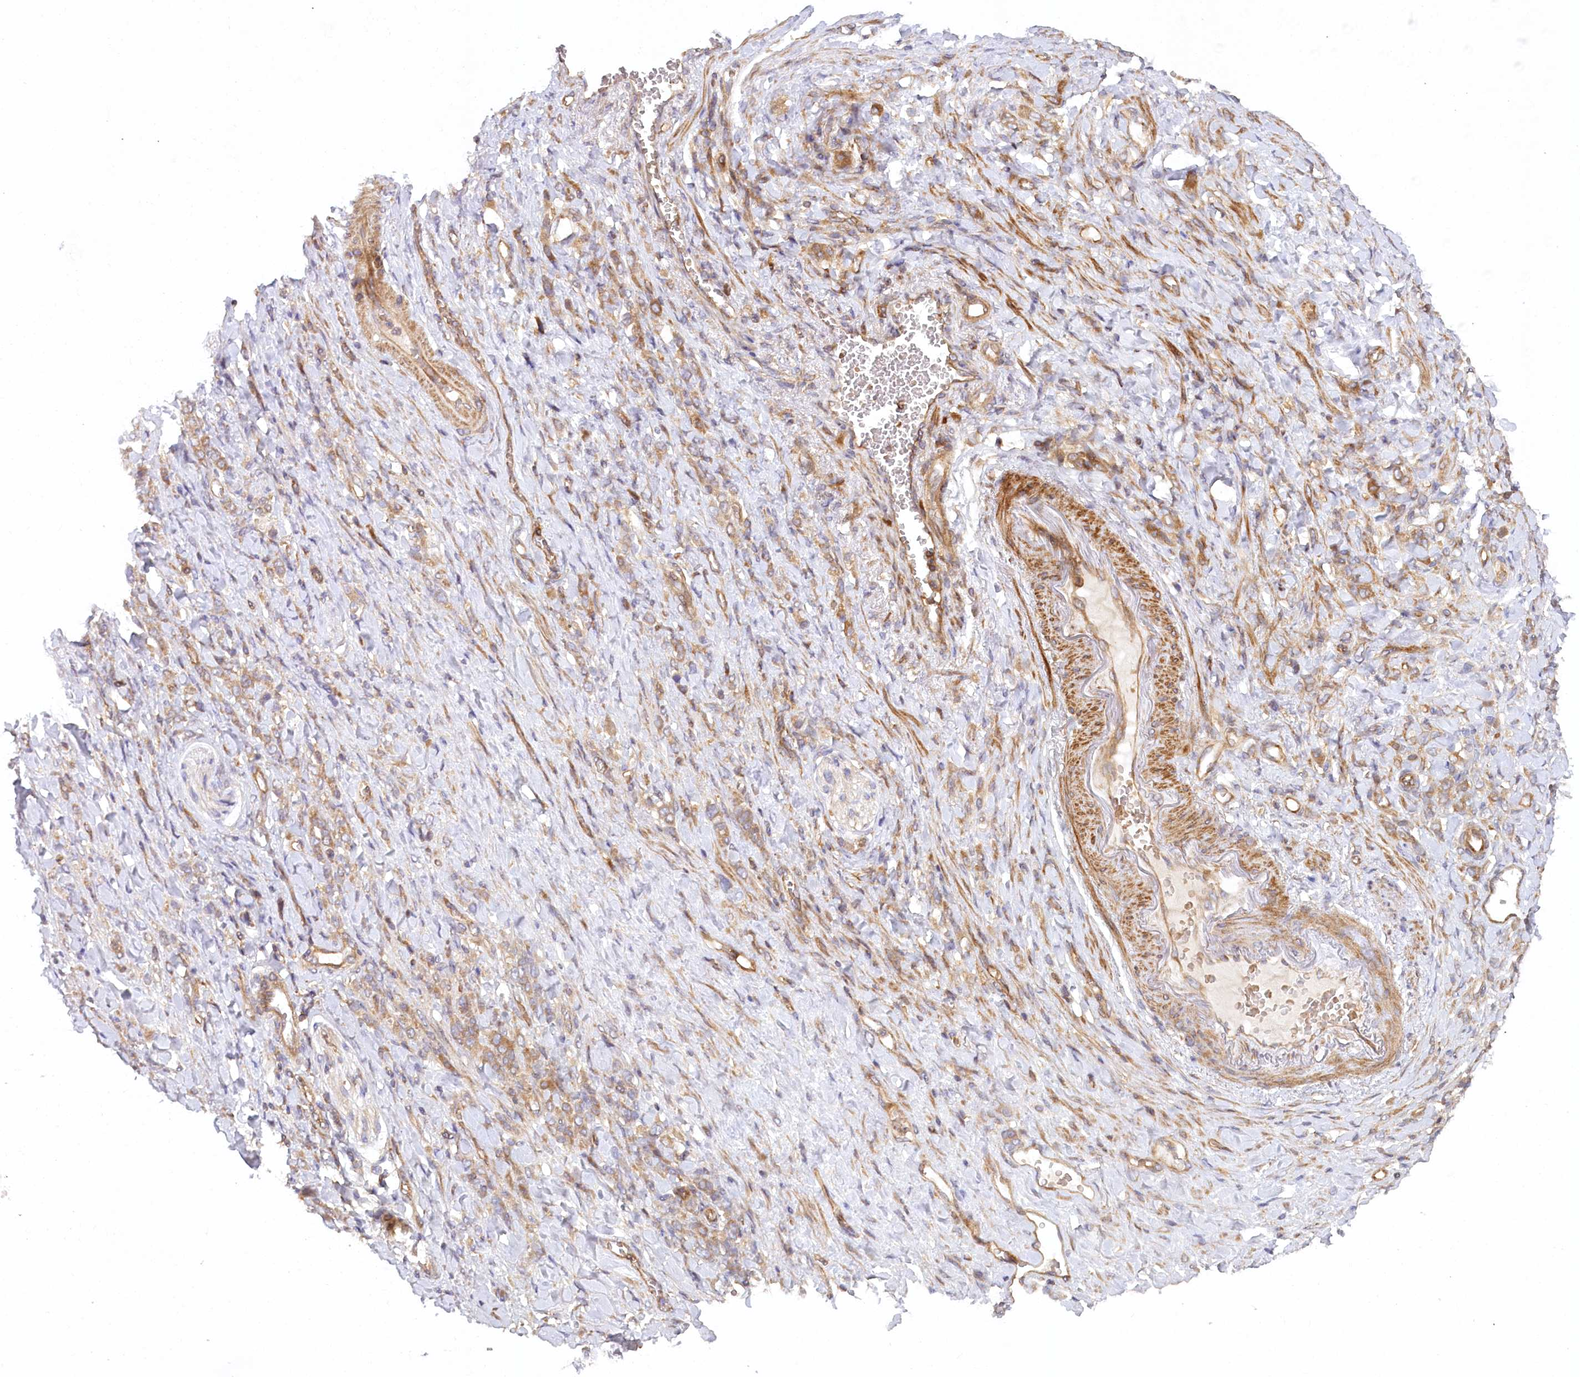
{"staining": {"intensity": "moderate", "quantity": ">75%", "location": "cytoplasmic/membranous"}, "tissue": "stomach cancer", "cell_type": "Tumor cells", "image_type": "cancer", "snomed": [{"axis": "morphology", "description": "Normal tissue, NOS"}, {"axis": "morphology", "description": "Adenocarcinoma, NOS"}, {"axis": "topography", "description": "Stomach"}], "caption": "An image showing moderate cytoplasmic/membranous positivity in about >75% of tumor cells in stomach adenocarcinoma, as visualized by brown immunohistochemical staining.", "gene": "PAIP2", "patient": {"sex": "male", "age": 82}}